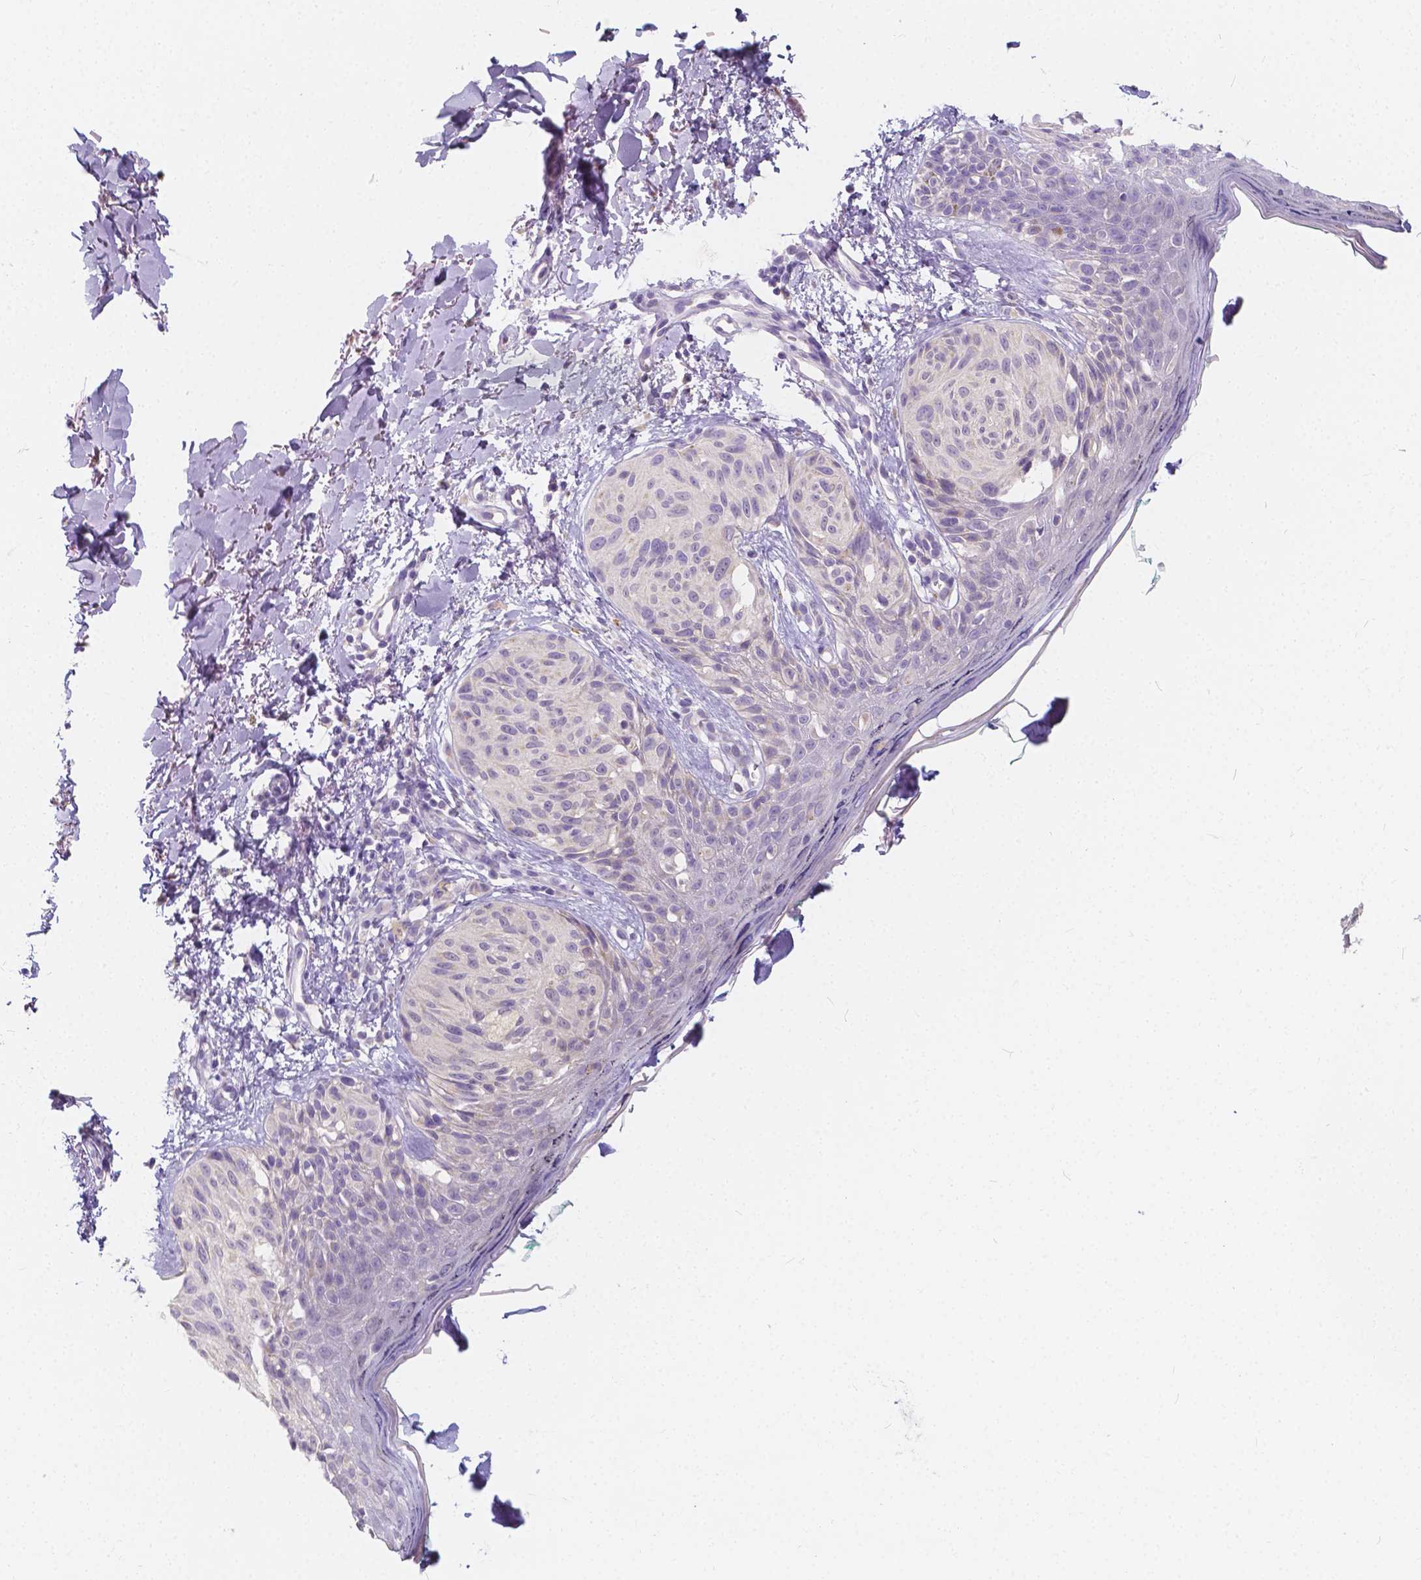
{"staining": {"intensity": "negative", "quantity": "none", "location": "none"}, "tissue": "melanoma", "cell_type": "Tumor cells", "image_type": "cancer", "snomed": [{"axis": "morphology", "description": "Malignant melanoma, NOS"}, {"axis": "topography", "description": "Skin"}], "caption": "An image of human melanoma is negative for staining in tumor cells. (DAB (3,3'-diaminobenzidine) IHC with hematoxylin counter stain).", "gene": "RNF186", "patient": {"sex": "female", "age": 87}}